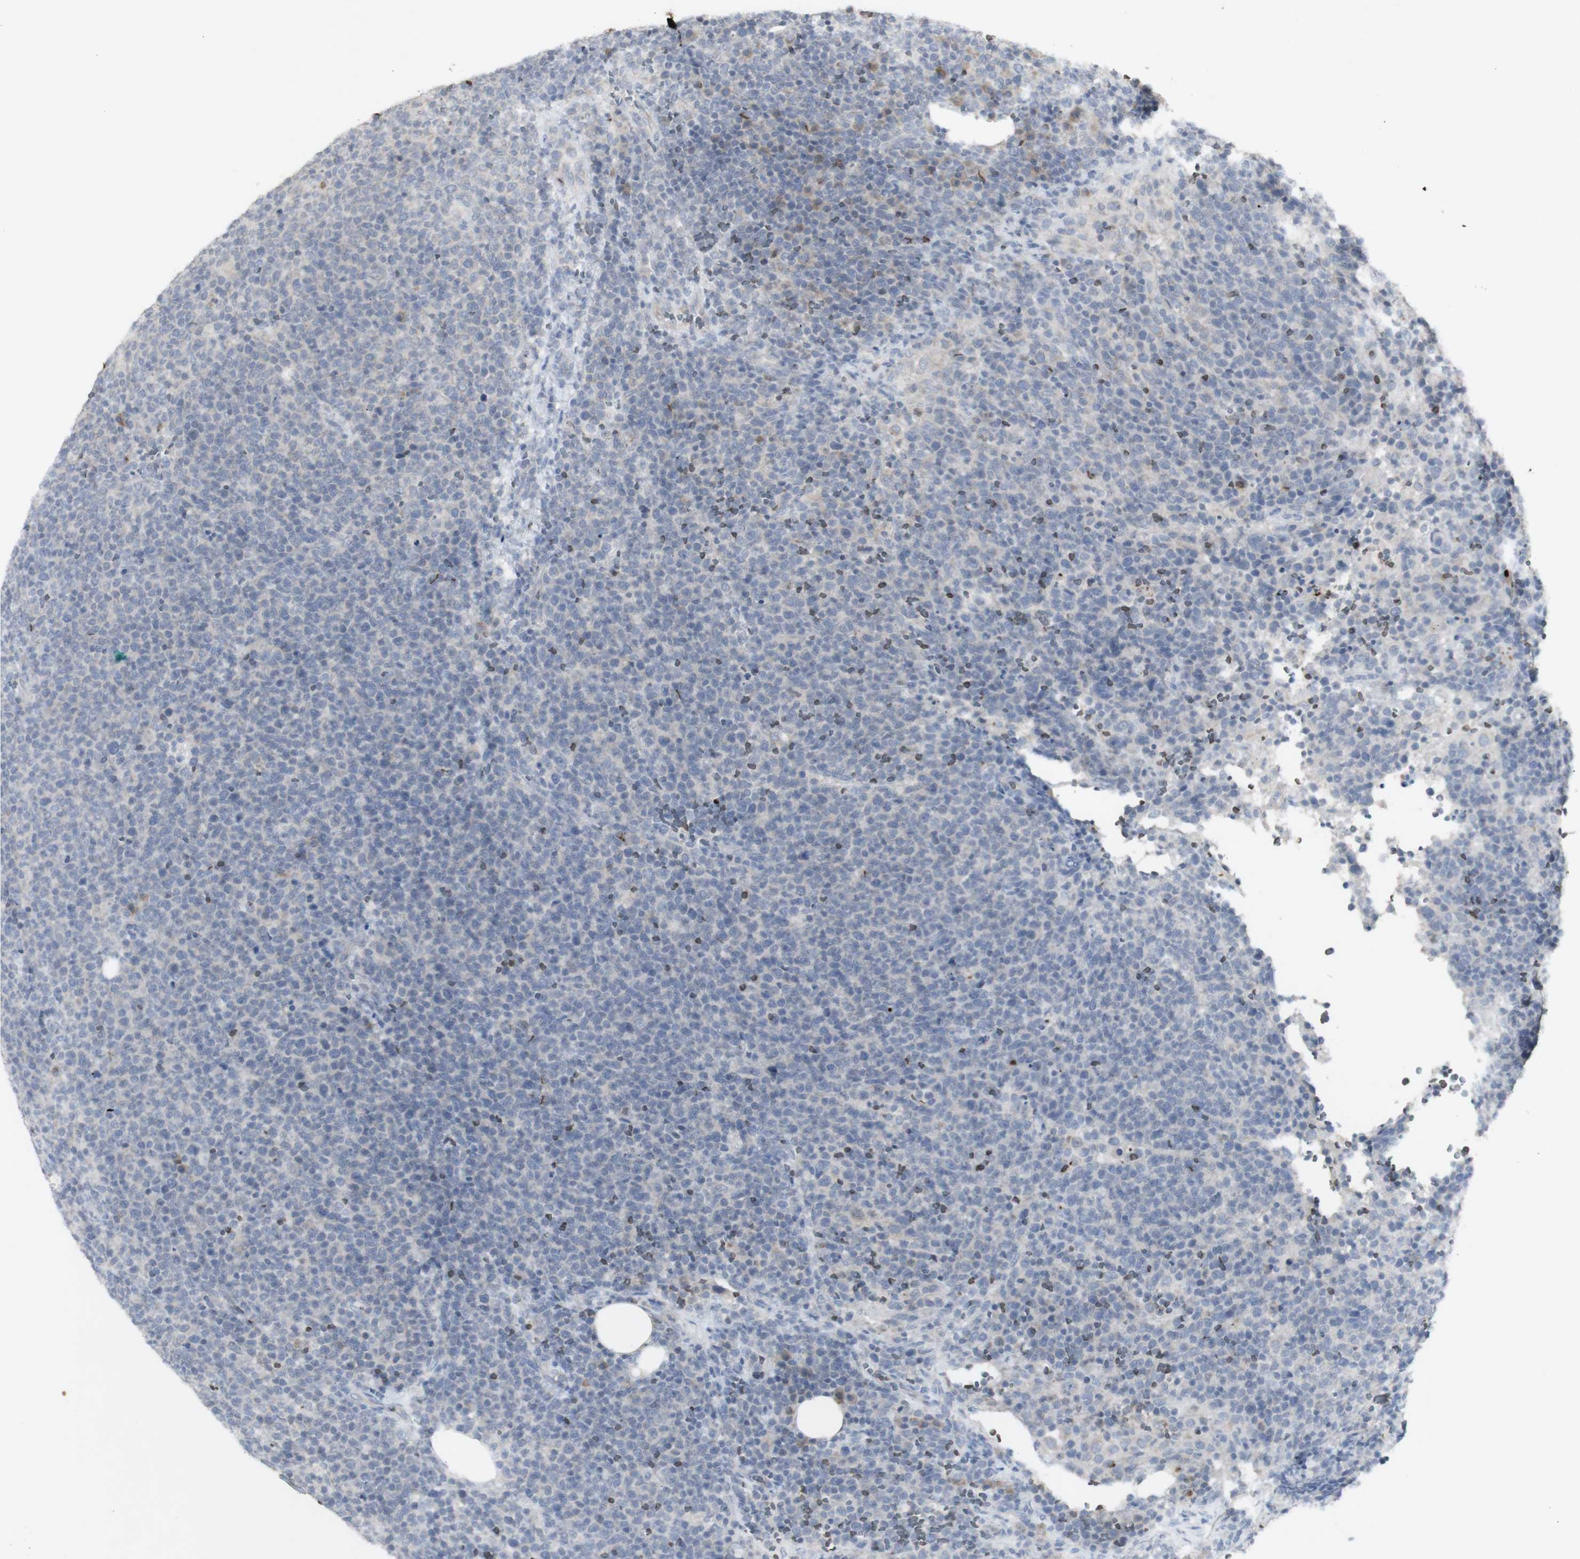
{"staining": {"intensity": "negative", "quantity": "none", "location": "none"}, "tissue": "lymphoma", "cell_type": "Tumor cells", "image_type": "cancer", "snomed": [{"axis": "morphology", "description": "Malignant lymphoma, non-Hodgkin's type, High grade"}, {"axis": "topography", "description": "Lymph node"}], "caption": "A photomicrograph of human lymphoma is negative for staining in tumor cells.", "gene": "INS", "patient": {"sex": "male", "age": 61}}